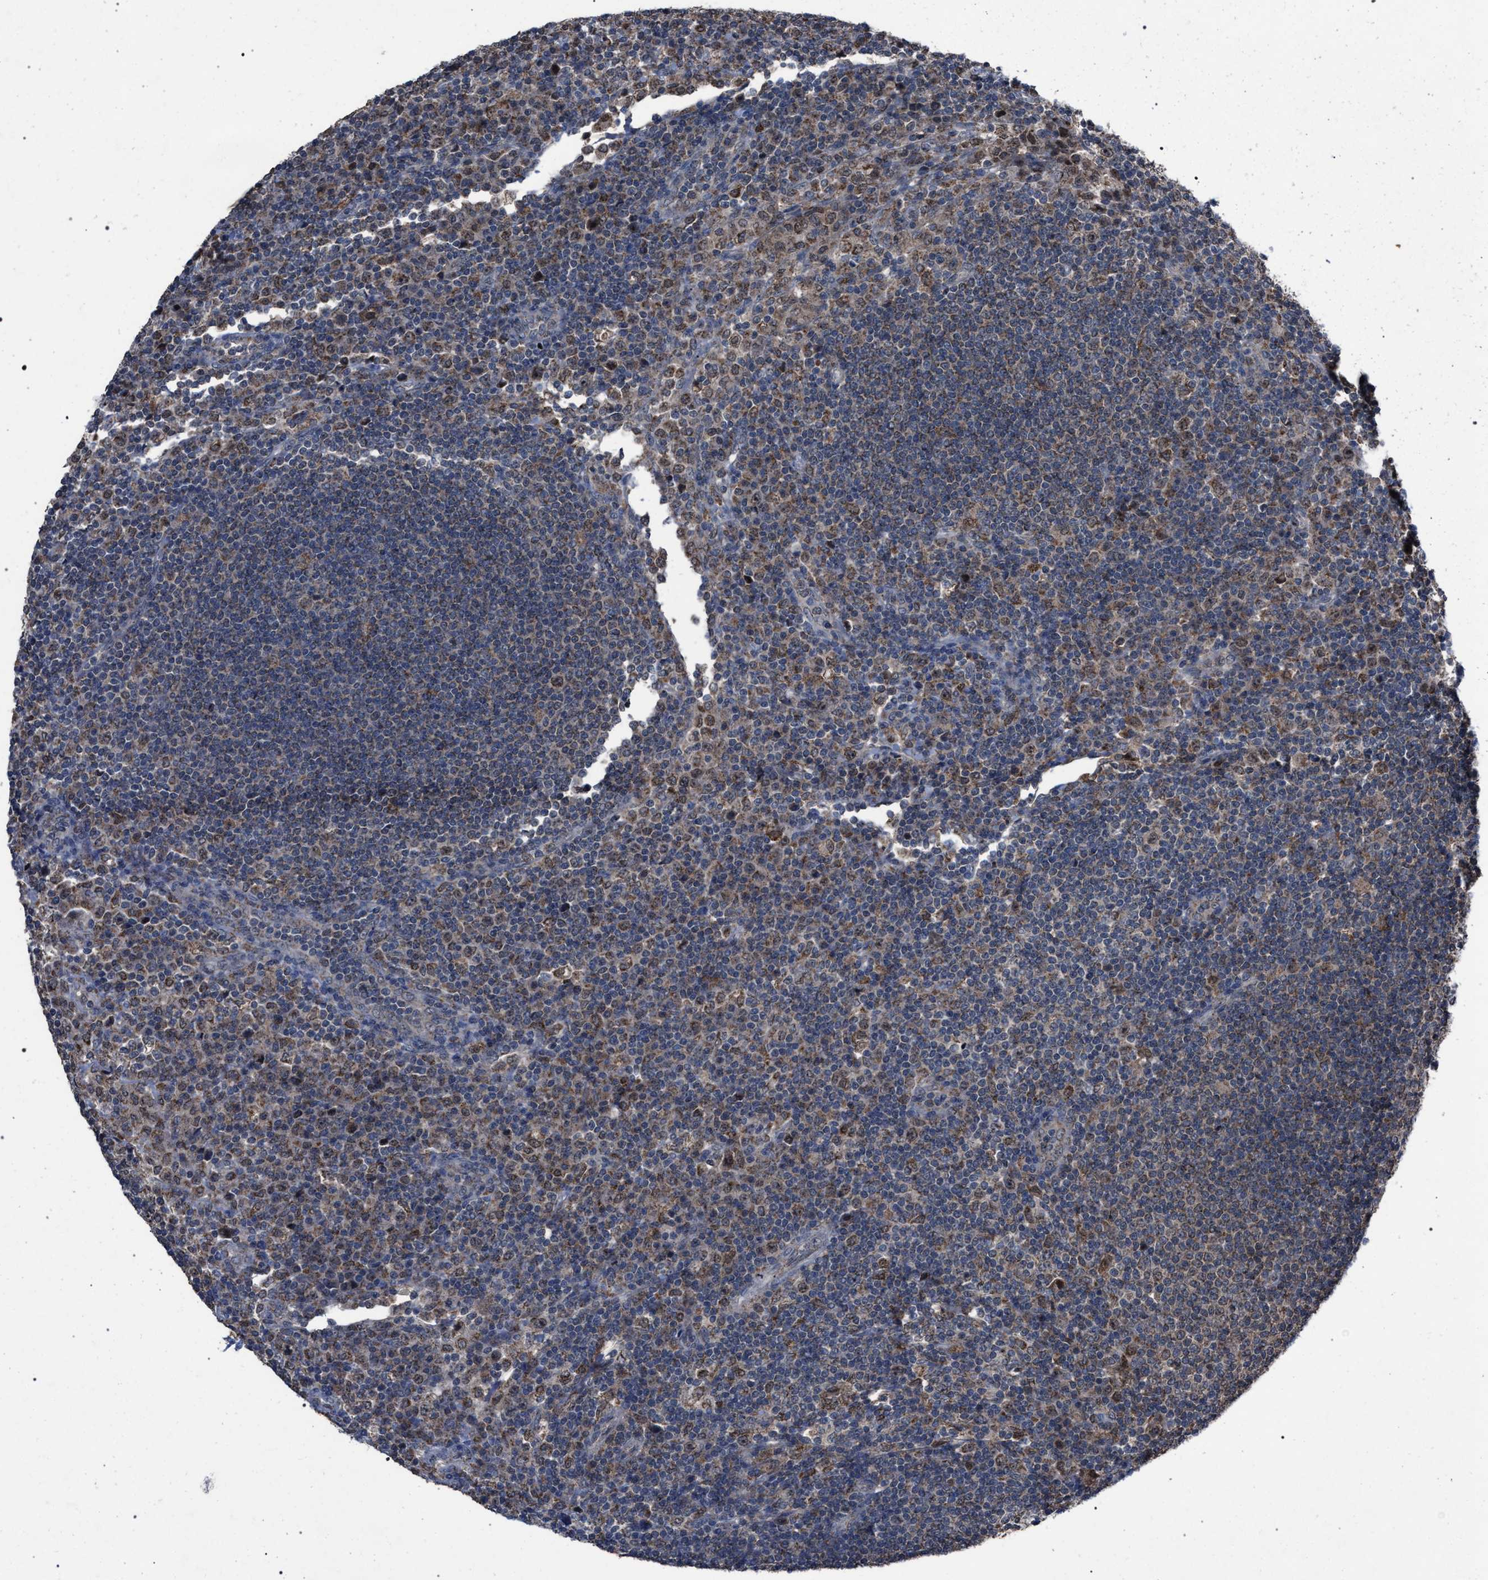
{"staining": {"intensity": "weak", "quantity": "<25%", "location": "cytoplasmic/membranous"}, "tissue": "lymph node", "cell_type": "Germinal center cells", "image_type": "normal", "snomed": [{"axis": "morphology", "description": "Normal tissue, NOS"}, {"axis": "topography", "description": "Lymph node"}], "caption": "Immunohistochemistry (IHC) of normal lymph node shows no positivity in germinal center cells. (DAB IHC, high magnification).", "gene": "HSD17B4", "patient": {"sex": "female", "age": 53}}